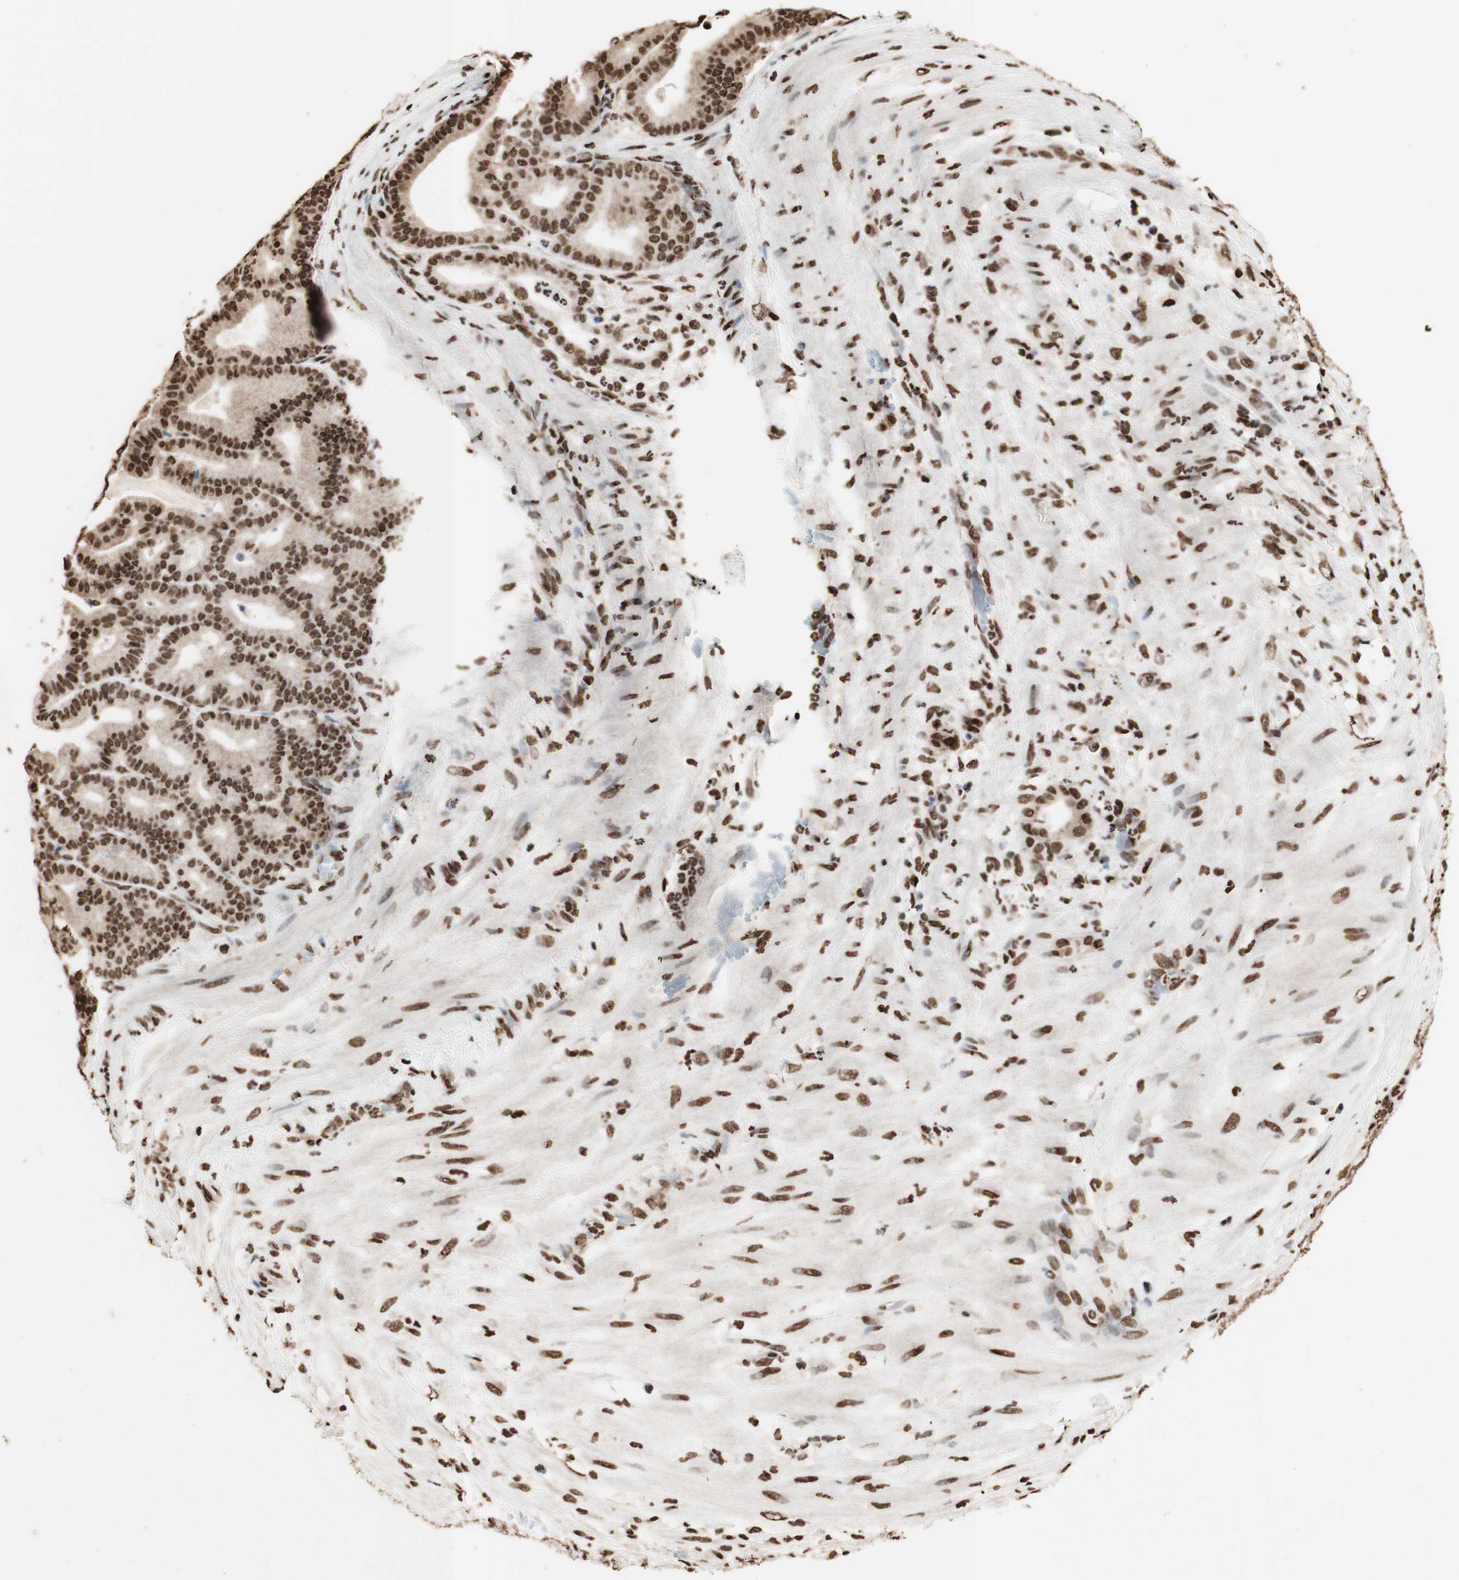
{"staining": {"intensity": "strong", "quantity": ">75%", "location": "nuclear"}, "tissue": "pancreatic cancer", "cell_type": "Tumor cells", "image_type": "cancer", "snomed": [{"axis": "morphology", "description": "Adenocarcinoma, NOS"}, {"axis": "topography", "description": "Pancreas"}], "caption": "Immunohistochemistry (IHC) photomicrograph of neoplastic tissue: pancreatic adenocarcinoma stained using immunohistochemistry shows high levels of strong protein expression localized specifically in the nuclear of tumor cells, appearing as a nuclear brown color.", "gene": "HNRNPA2B1", "patient": {"sex": "male", "age": 63}}